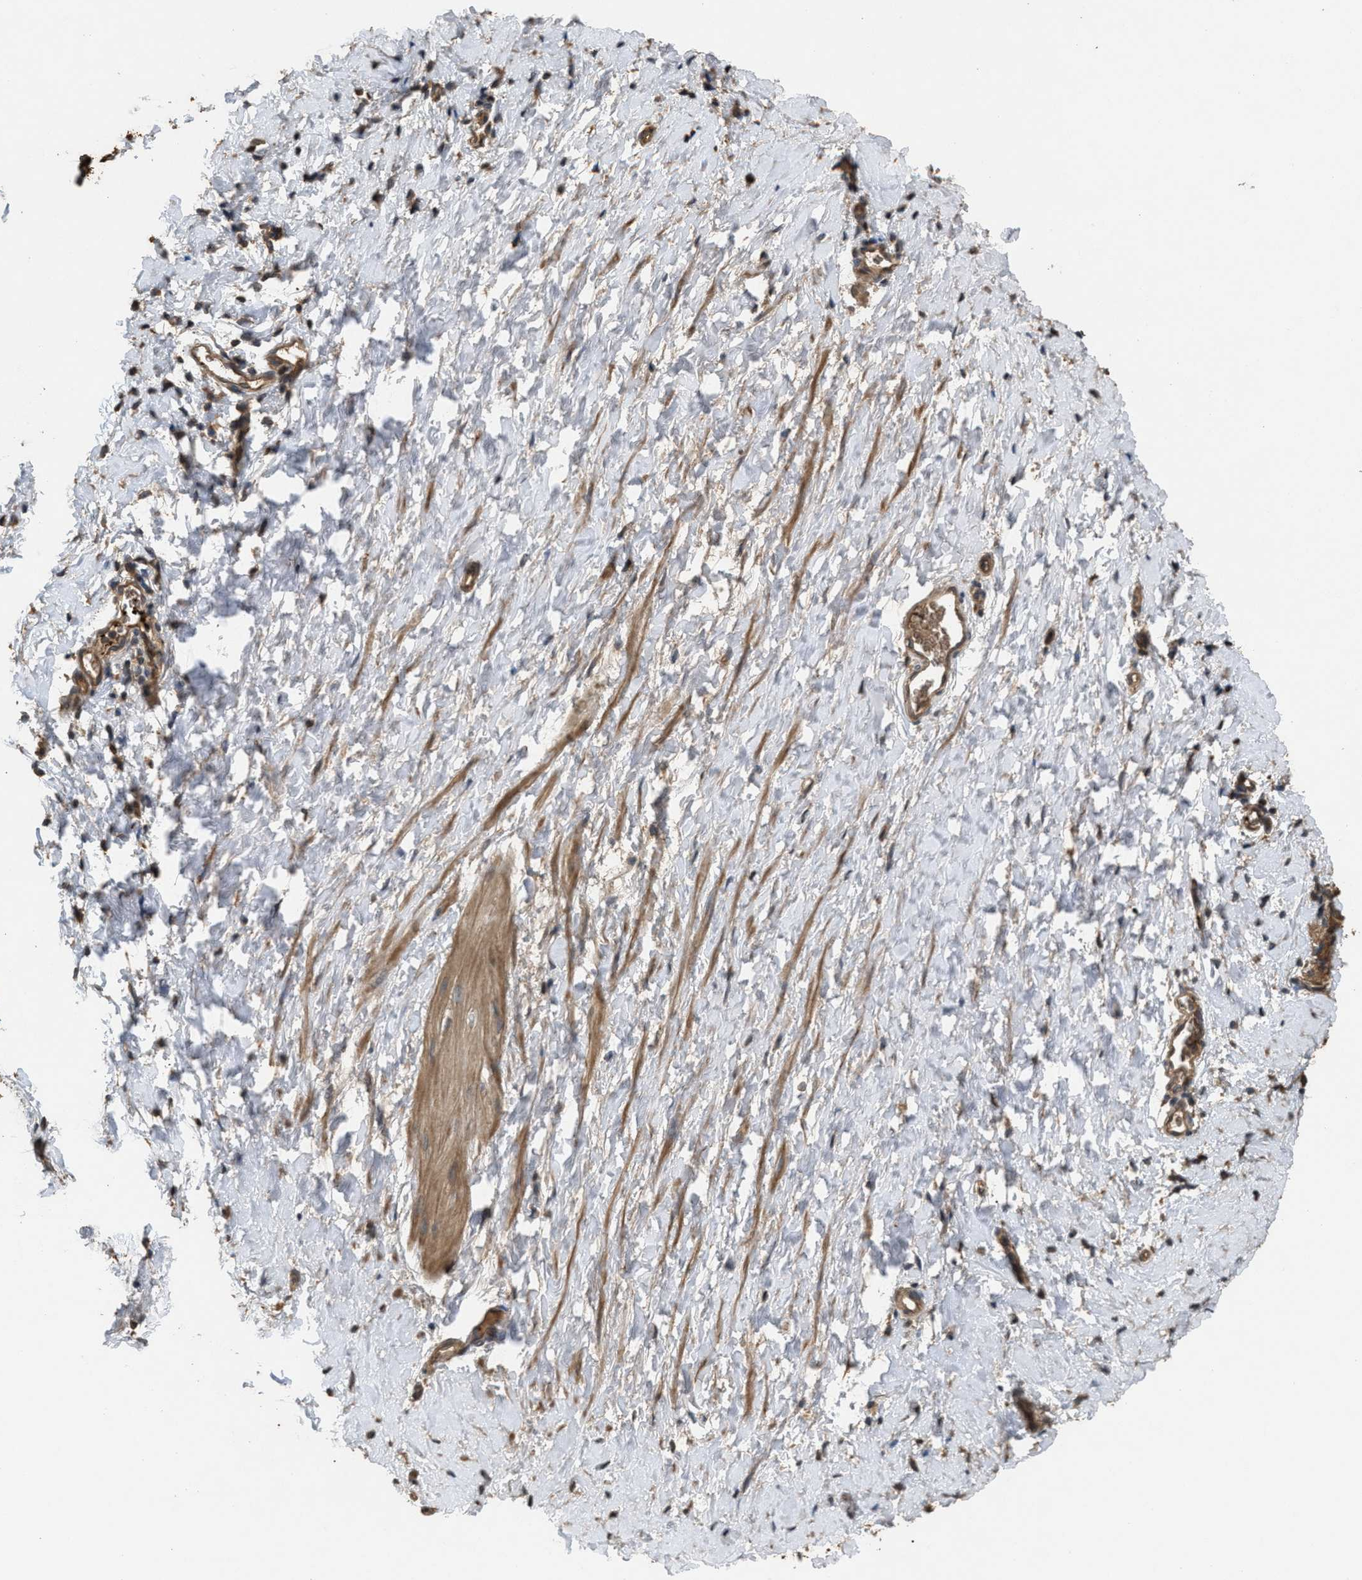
{"staining": {"intensity": "moderate", "quantity": ">75%", "location": "cytoplasmic/membranous"}, "tissue": "smooth muscle", "cell_type": "Smooth muscle cells", "image_type": "normal", "snomed": [{"axis": "morphology", "description": "Normal tissue, NOS"}, {"axis": "topography", "description": "Smooth muscle"}], "caption": "Immunohistochemical staining of unremarkable smooth muscle displays >75% levels of moderate cytoplasmic/membranous protein staining in approximately >75% of smooth muscle cells.", "gene": "ARHGDIA", "patient": {"sex": "male", "age": 16}}